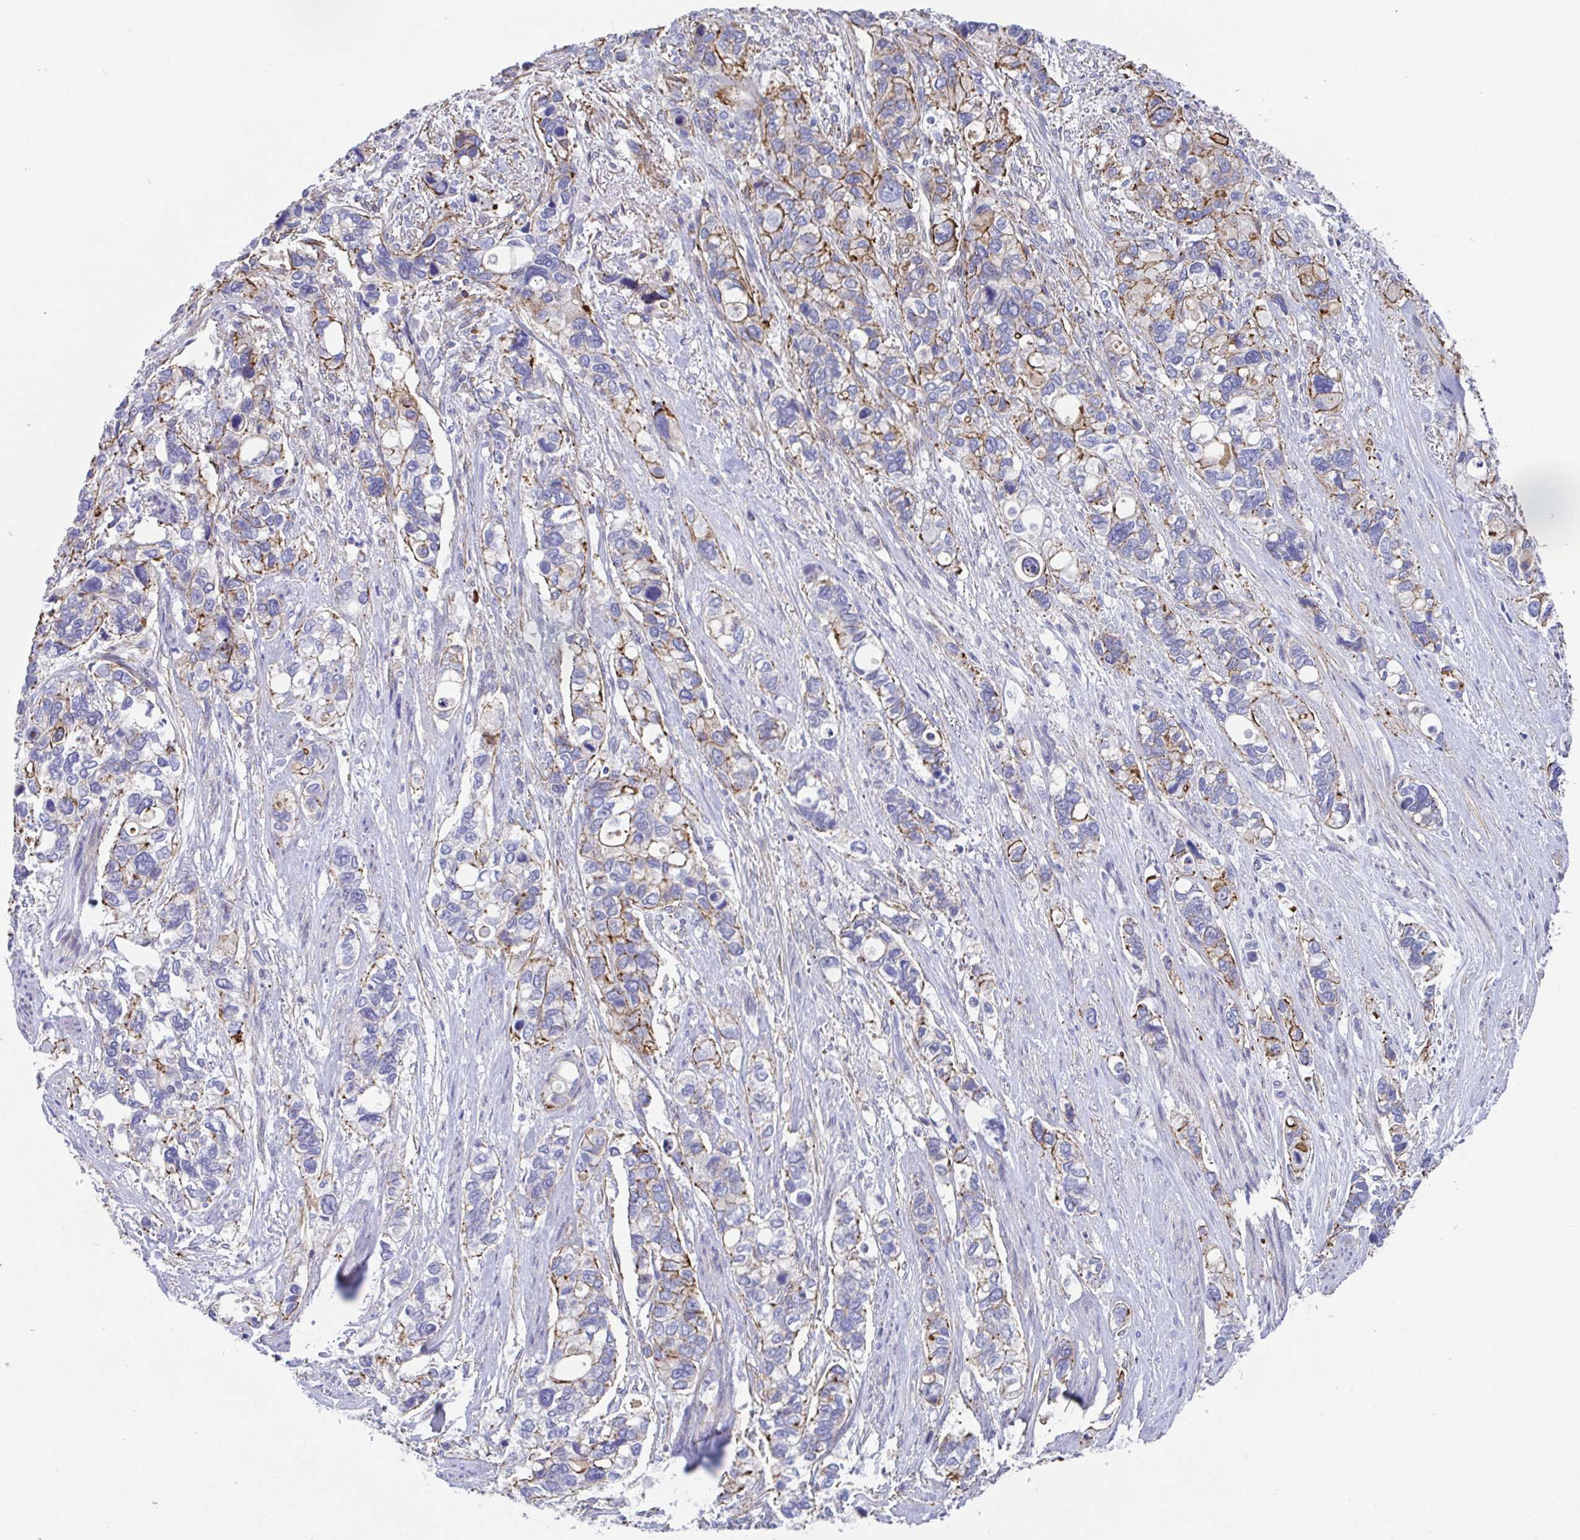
{"staining": {"intensity": "moderate", "quantity": "25%-75%", "location": "cytoplasmic/membranous"}, "tissue": "stomach cancer", "cell_type": "Tumor cells", "image_type": "cancer", "snomed": [{"axis": "morphology", "description": "Adenocarcinoma, NOS"}, {"axis": "topography", "description": "Stomach, upper"}], "caption": "Moderate cytoplasmic/membranous protein expression is appreciated in about 25%-75% of tumor cells in stomach adenocarcinoma. (DAB IHC with brightfield microscopy, high magnification).", "gene": "TRAM2", "patient": {"sex": "female", "age": 81}}